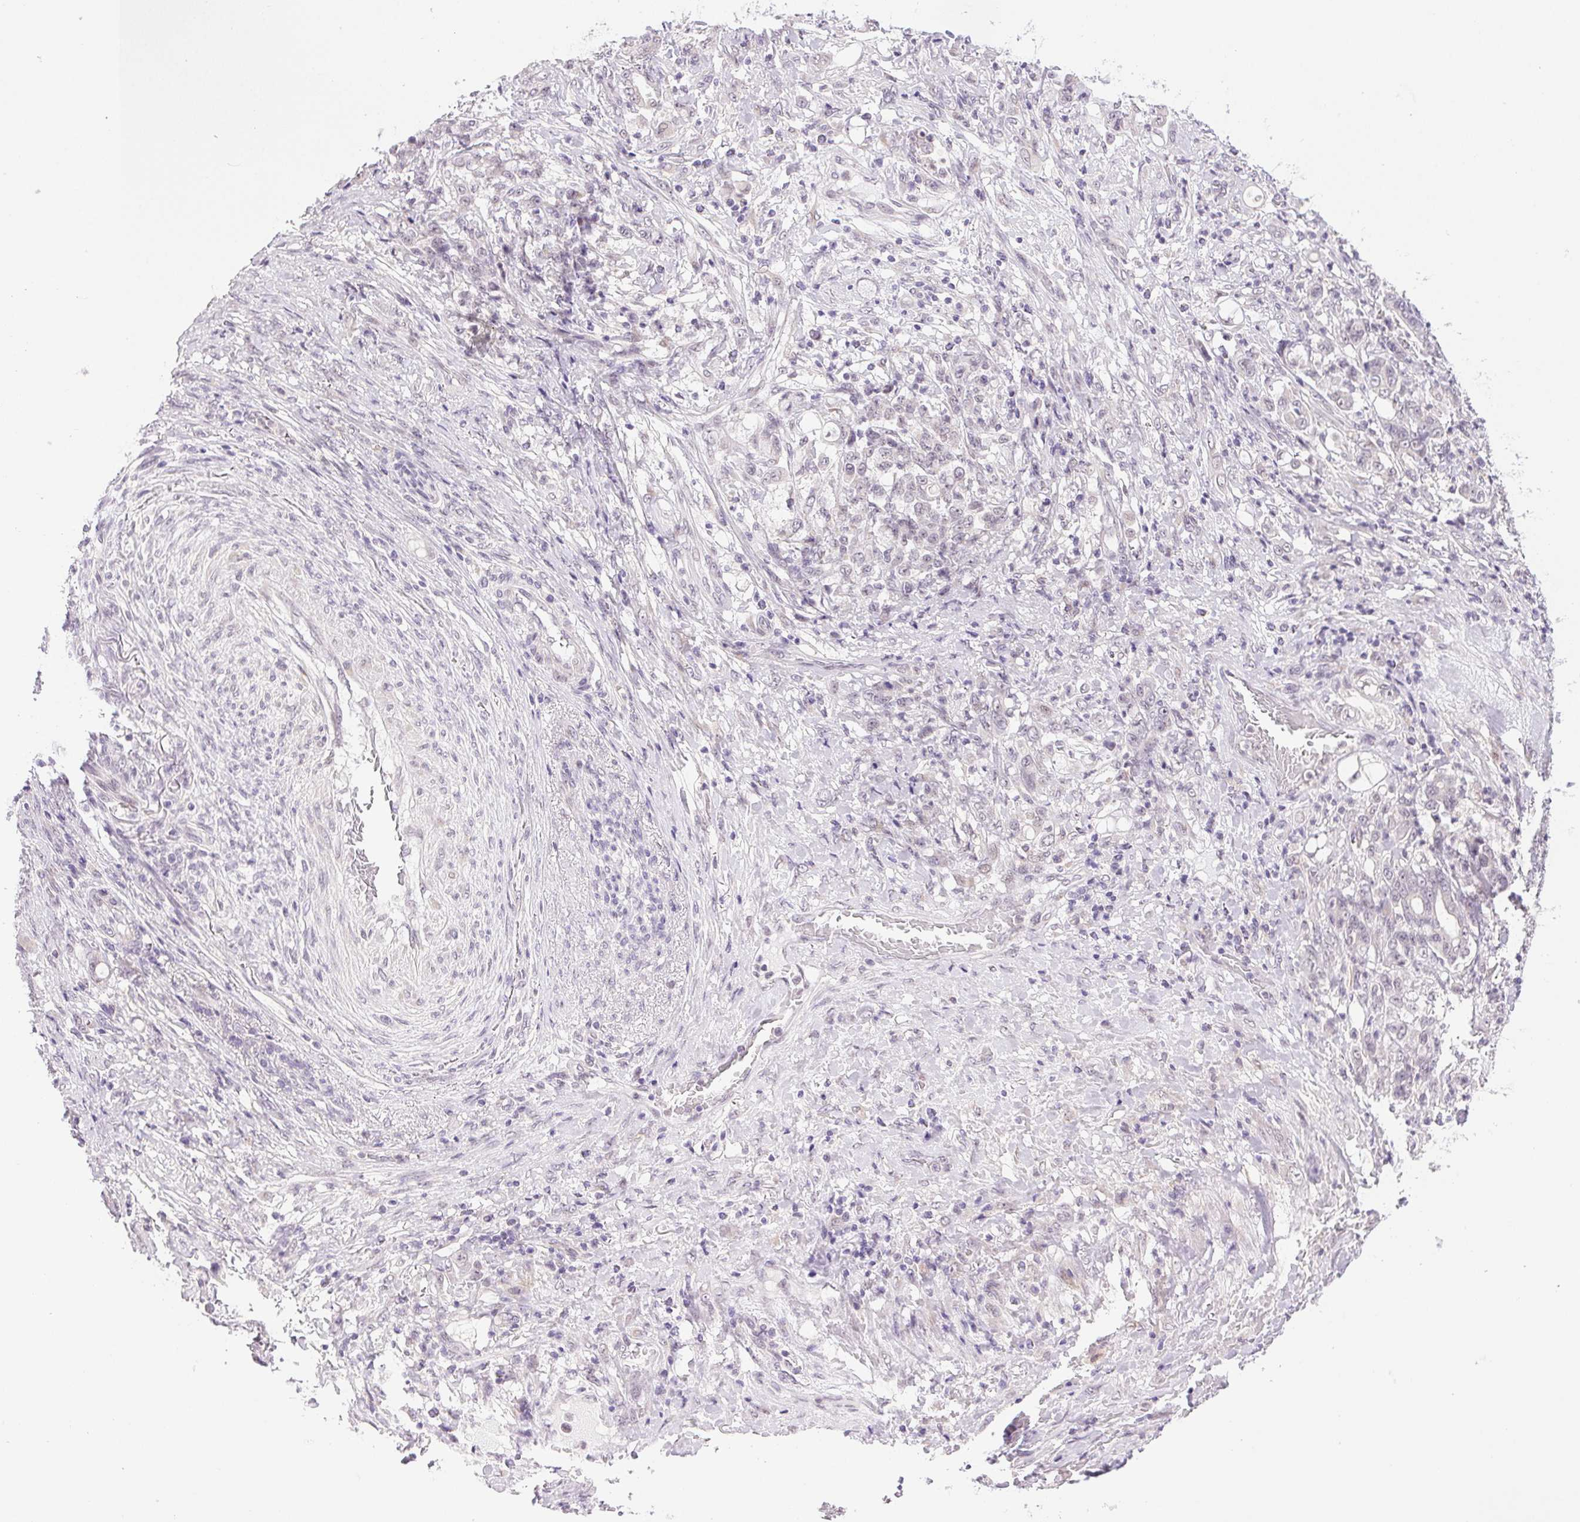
{"staining": {"intensity": "negative", "quantity": "none", "location": "none"}, "tissue": "stomach cancer", "cell_type": "Tumor cells", "image_type": "cancer", "snomed": [{"axis": "morphology", "description": "Adenocarcinoma, NOS"}, {"axis": "topography", "description": "Stomach"}], "caption": "Adenocarcinoma (stomach) was stained to show a protein in brown. There is no significant positivity in tumor cells. (IHC, brightfield microscopy, high magnification).", "gene": "GRHL3", "patient": {"sex": "female", "age": 79}}